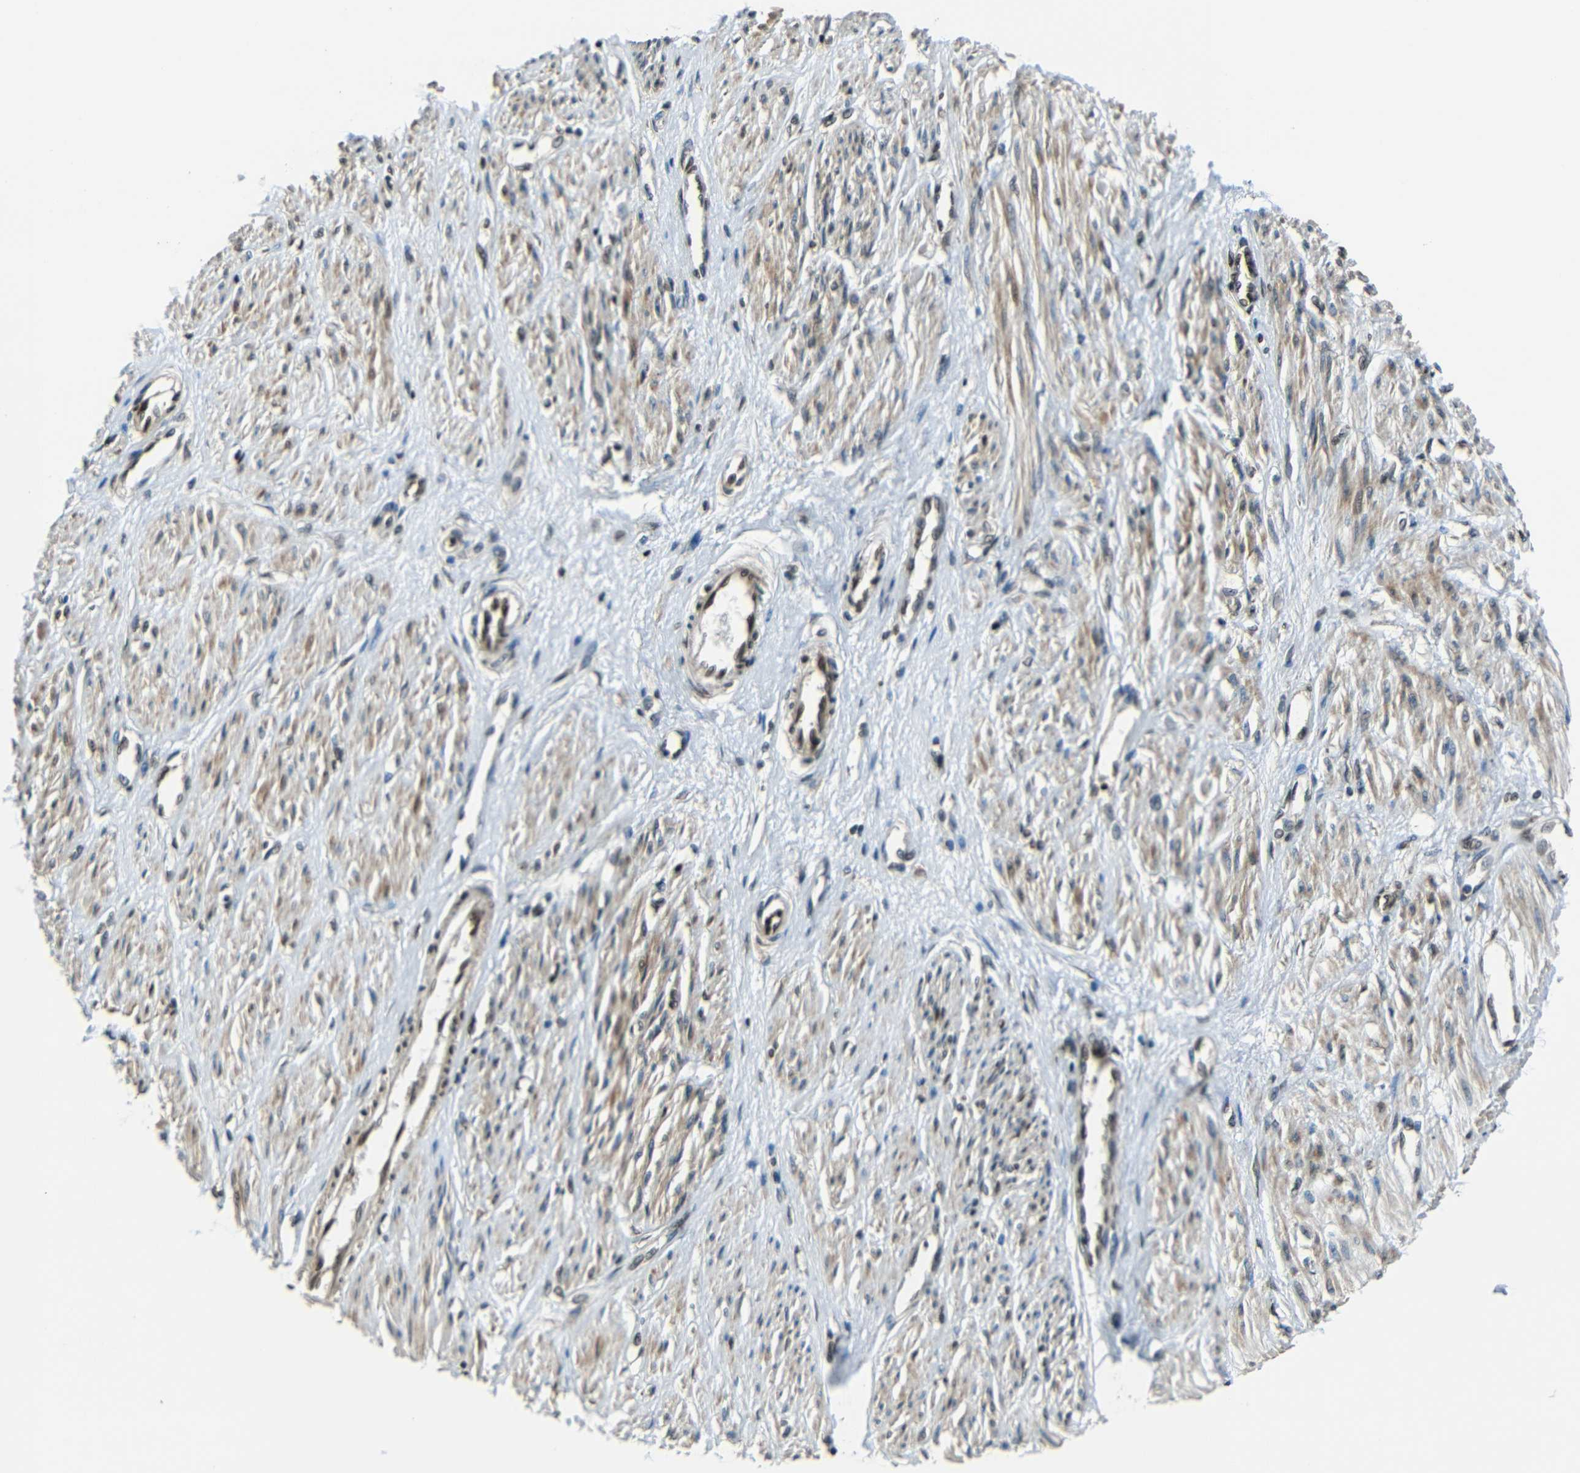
{"staining": {"intensity": "moderate", "quantity": ">75%", "location": "cytoplasmic/membranous,nuclear"}, "tissue": "smooth muscle", "cell_type": "Smooth muscle cells", "image_type": "normal", "snomed": [{"axis": "morphology", "description": "Normal tissue, NOS"}, {"axis": "topography", "description": "Smooth muscle"}, {"axis": "topography", "description": "Uterus"}], "caption": "Brown immunohistochemical staining in normal human smooth muscle demonstrates moderate cytoplasmic/membranous,nuclear positivity in about >75% of smooth muscle cells.", "gene": "PSIP1", "patient": {"sex": "female", "age": 39}}